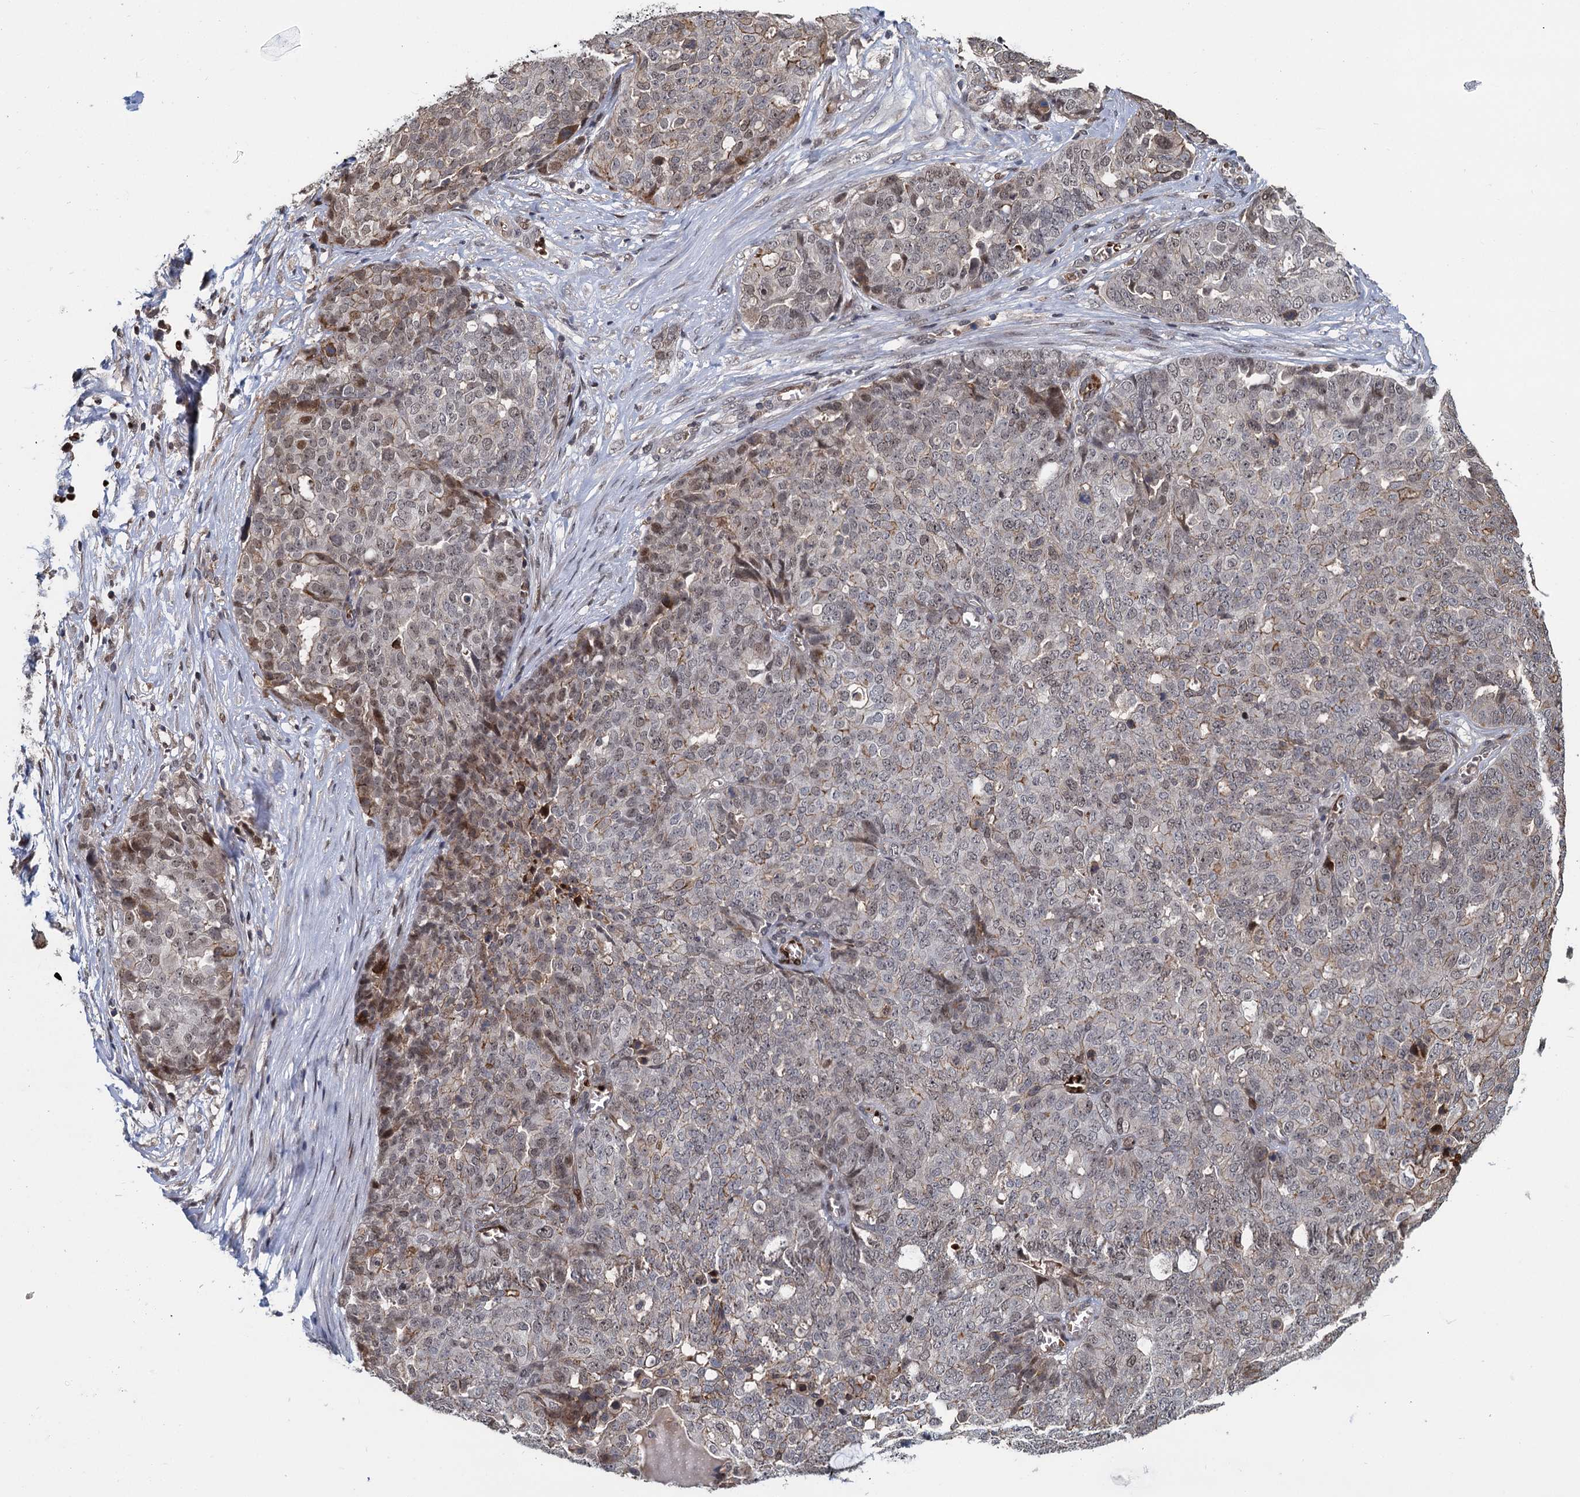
{"staining": {"intensity": "weak", "quantity": "25%-75%", "location": "nuclear"}, "tissue": "ovarian cancer", "cell_type": "Tumor cells", "image_type": "cancer", "snomed": [{"axis": "morphology", "description": "Cystadenocarcinoma, serous, NOS"}, {"axis": "topography", "description": "Soft tissue"}, {"axis": "topography", "description": "Ovary"}], "caption": "Immunohistochemistry histopathology image of ovarian cancer (serous cystadenocarcinoma) stained for a protein (brown), which demonstrates low levels of weak nuclear expression in approximately 25%-75% of tumor cells.", "gene": "FANCI", "patient": {"sex": "female", "age": 57}}